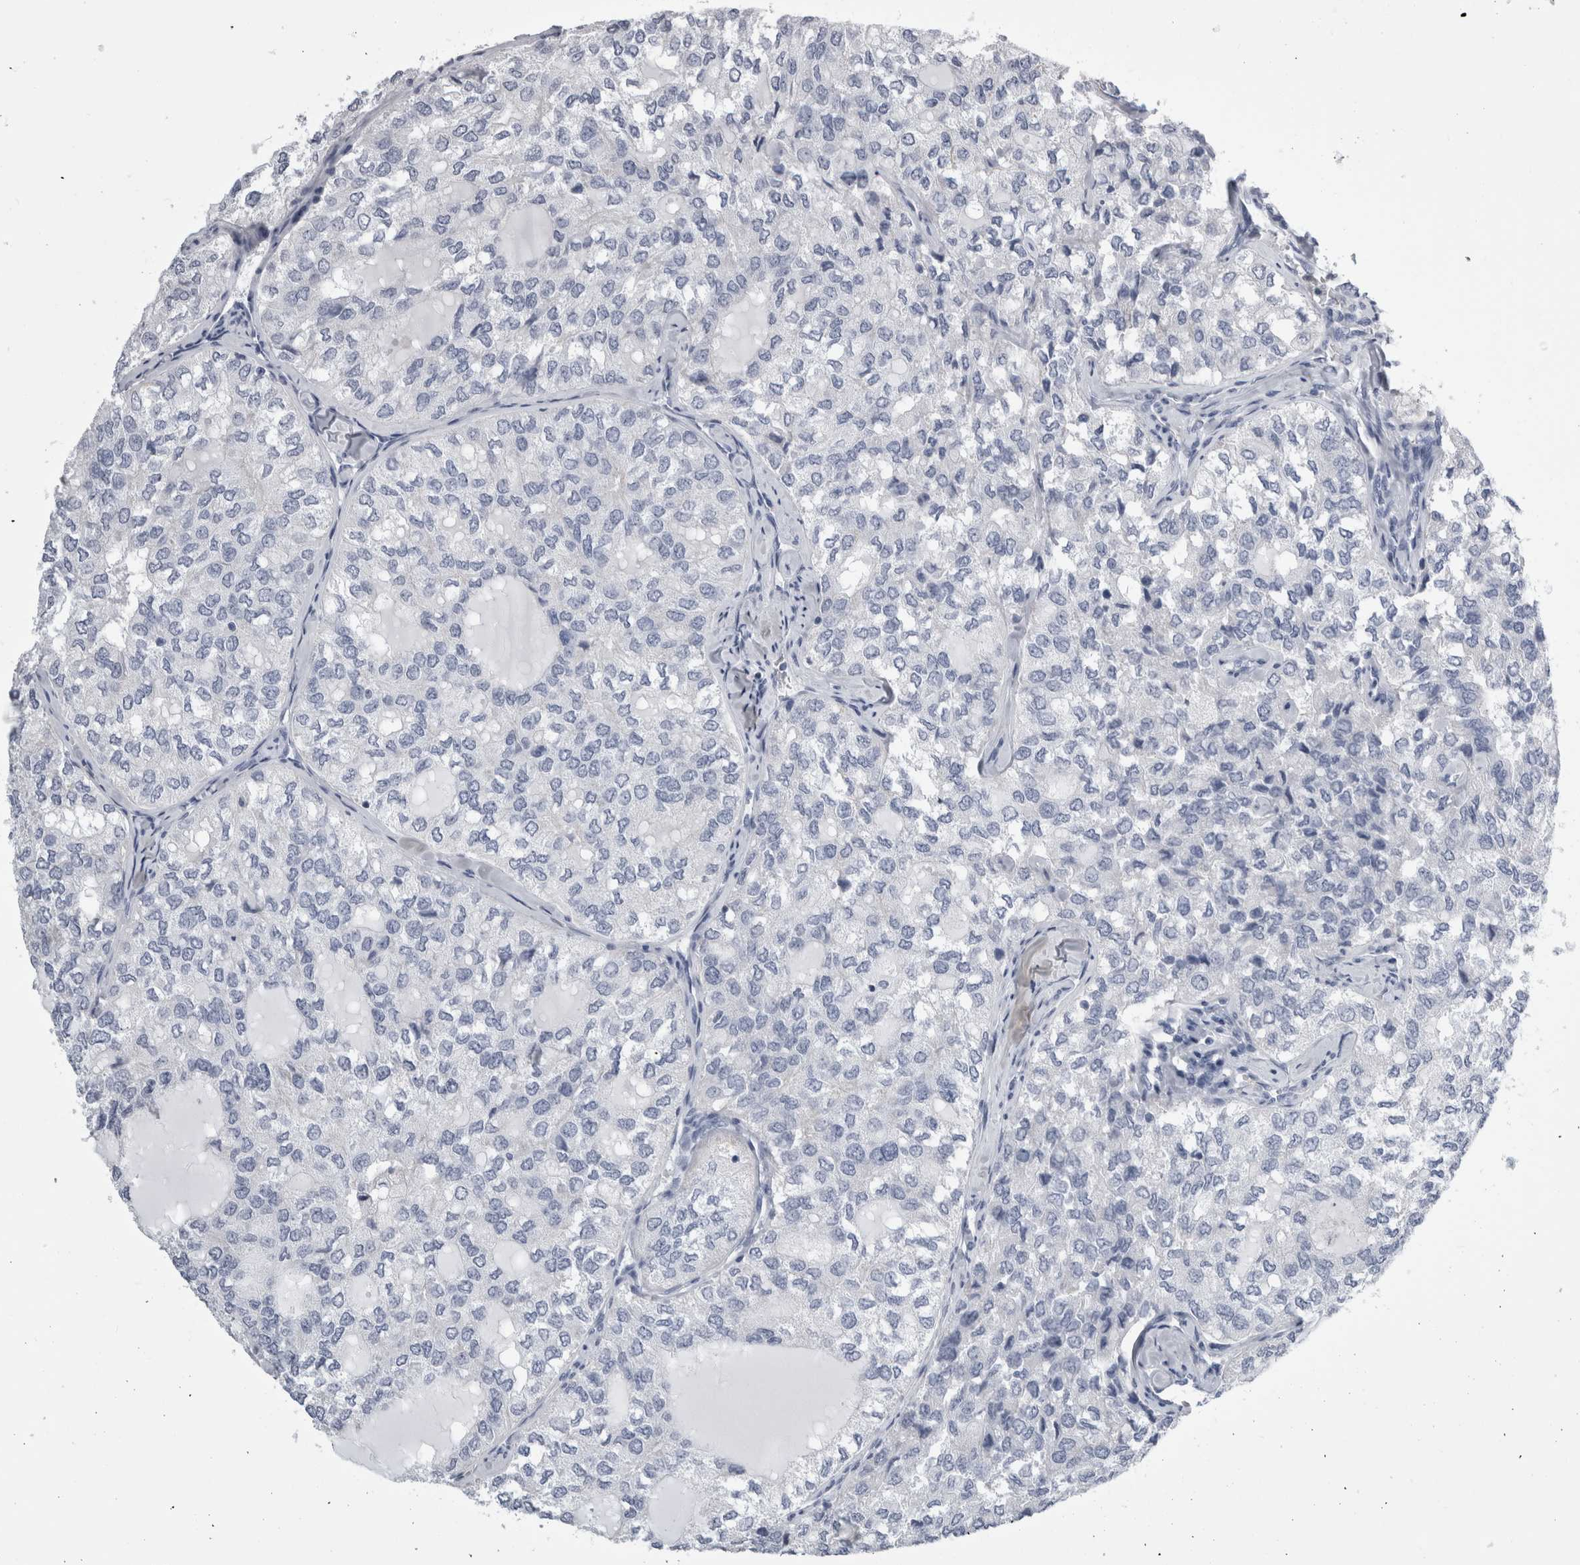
{"staining": {"intensity": "negative", "quantity": "none", "location": "none"}, "tissue": "thyroid cancer", "cell_type": "Tumor cells", "image_type": "cancer", "snomed": [{"axis": "morphology", "description": "Follicular adenoma carcinoma, NOS"}, {"axis": "topography", "description": "Thyroid gland"}], "caption": "Image shows no significant protein expression in tumor cells of thyroid cancer (follicular adenoma carcinoma).", "gene": "ALDH8A1", "patient": {"sex": "male", "age": 75}}